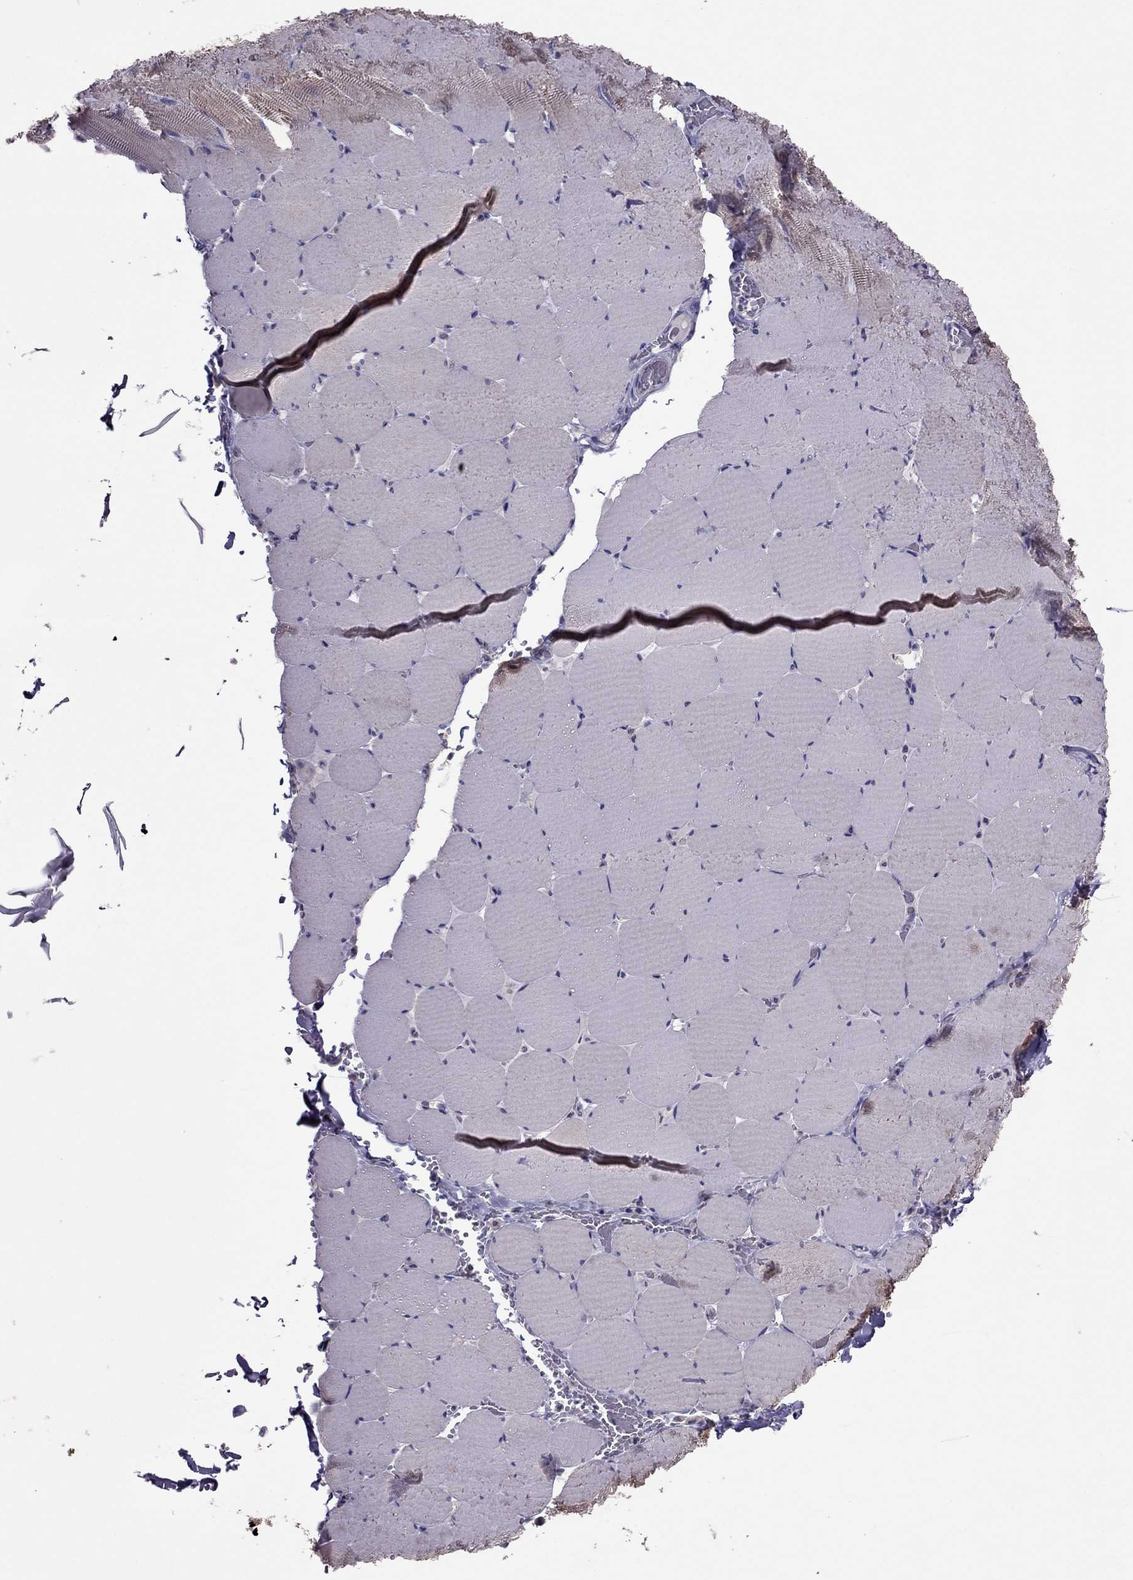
{"staining": {"intensity": "weak", "quantity": "25%-75%", "location": "cytoplasmic/membranous"}, "tissue": "skeletal muscle", "cell_type": "Myocytes", "image_type": "normal", "snomed": [{"axis": "morphology", "description": "Normal tissue, NOS"}, {"axis": "morphology", "description": "Malignant melanoma, Metastatic site"}, {"axis": "topography", "description": "Skeletal muscle"}], "caption": "A photomicrograph showing weak cytoplasmic/membranous staining in approximately 25%-75% of myocytes in unremarkable skeletal muscle, as visualized by brown immunohistochemical staining.", "gene": "LRRC46", "patient": {"sex": "male", "age": 50}}